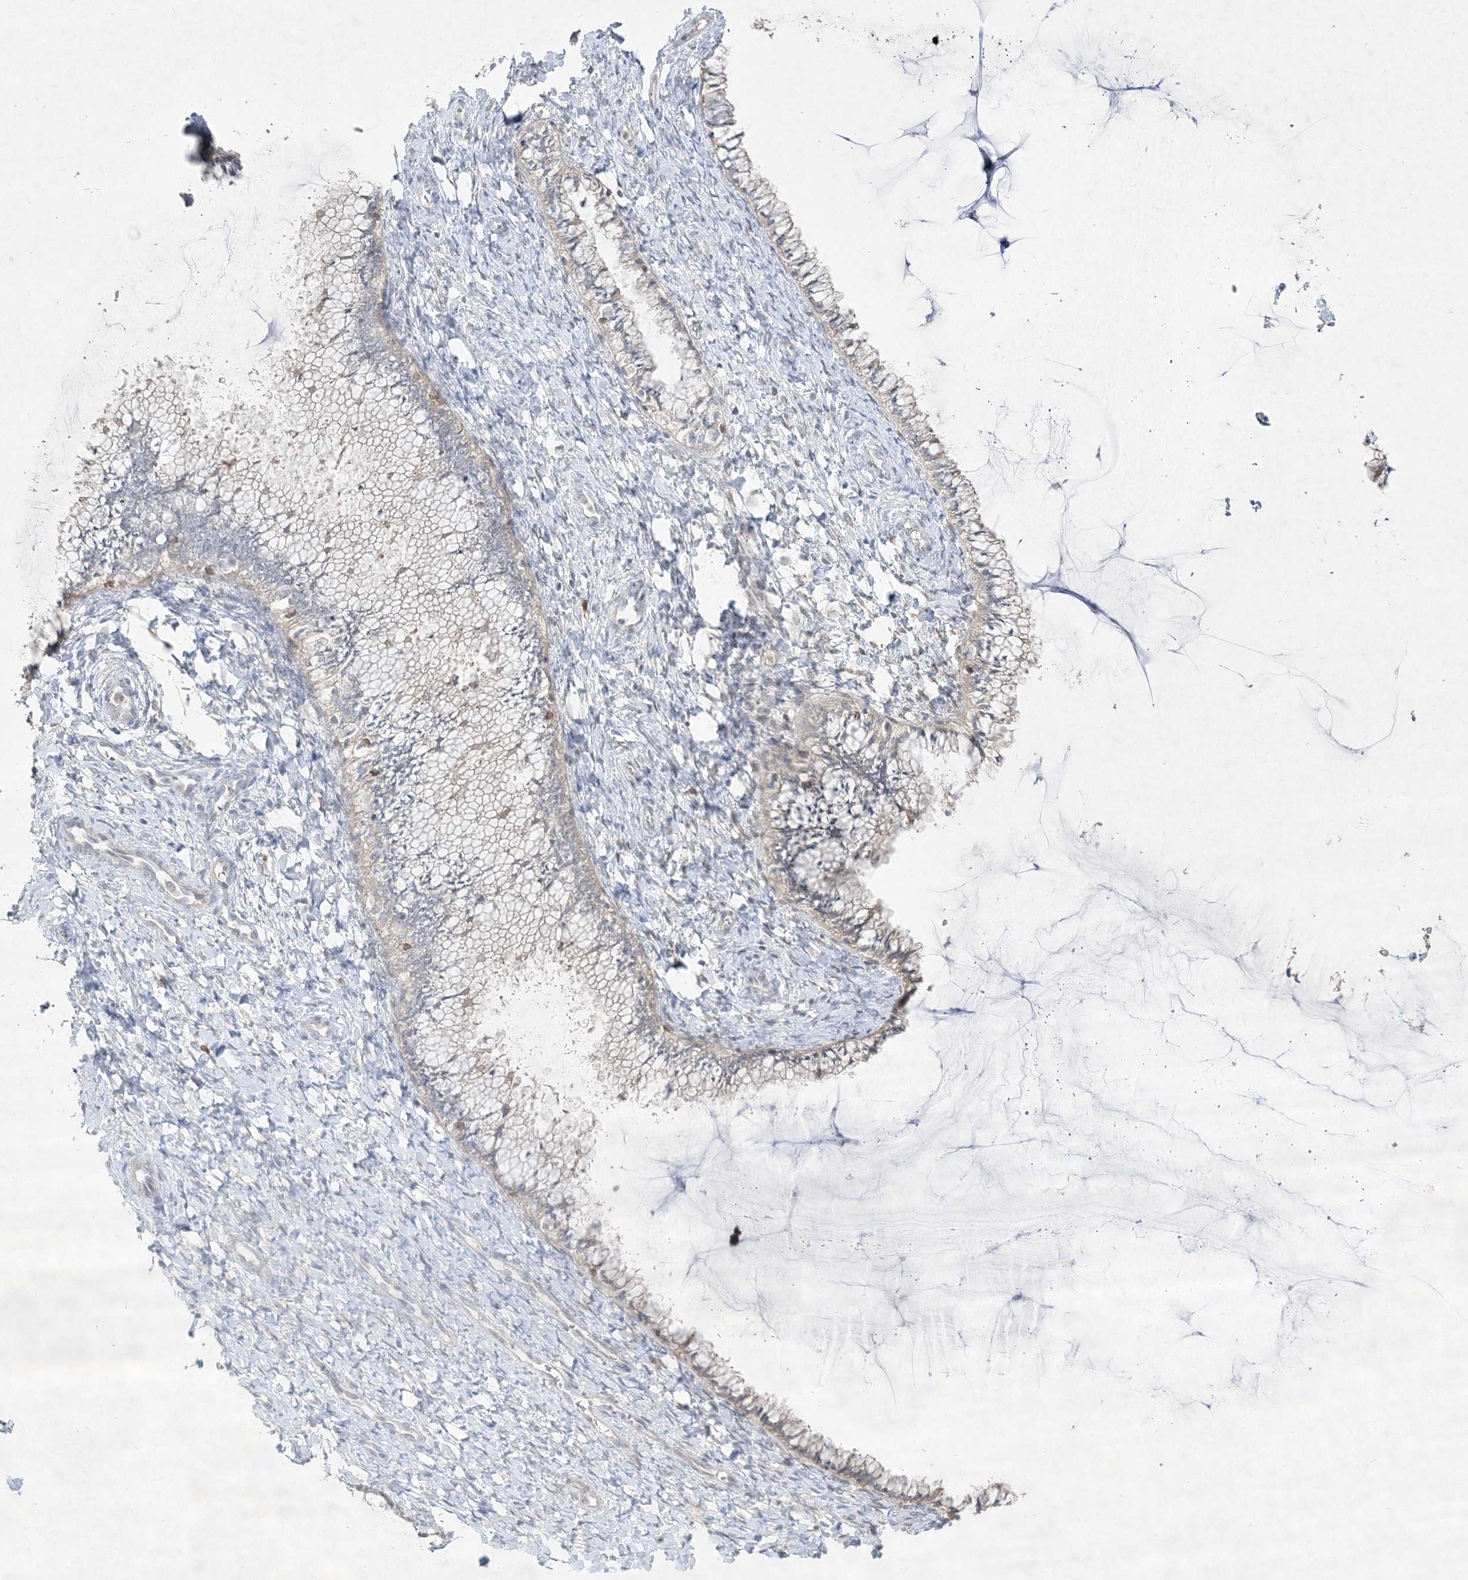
{"staining": {"intensity": "weak", "quantity": "<25%", "location": "cytoplasmic/membranous"}, "tissue": "cervix", "cell_type": "Glandular cells", "image_type": "normal", "snomed": [{"axis": "morphology", "description": "Normal tissue, NOS"}, {"axis": "morphology", "description": "Adenocarcinoma, NOS"}, {"axis": "topography", "description": "Cervix"}], "caption": "Immunohistochemistry histopathology image of normal cervix: cervix stained with DAB exhibits no significant protein positivity in glandular cells.", "gene": "CLNK", "patient": {"sex": "female", "age": 29}}